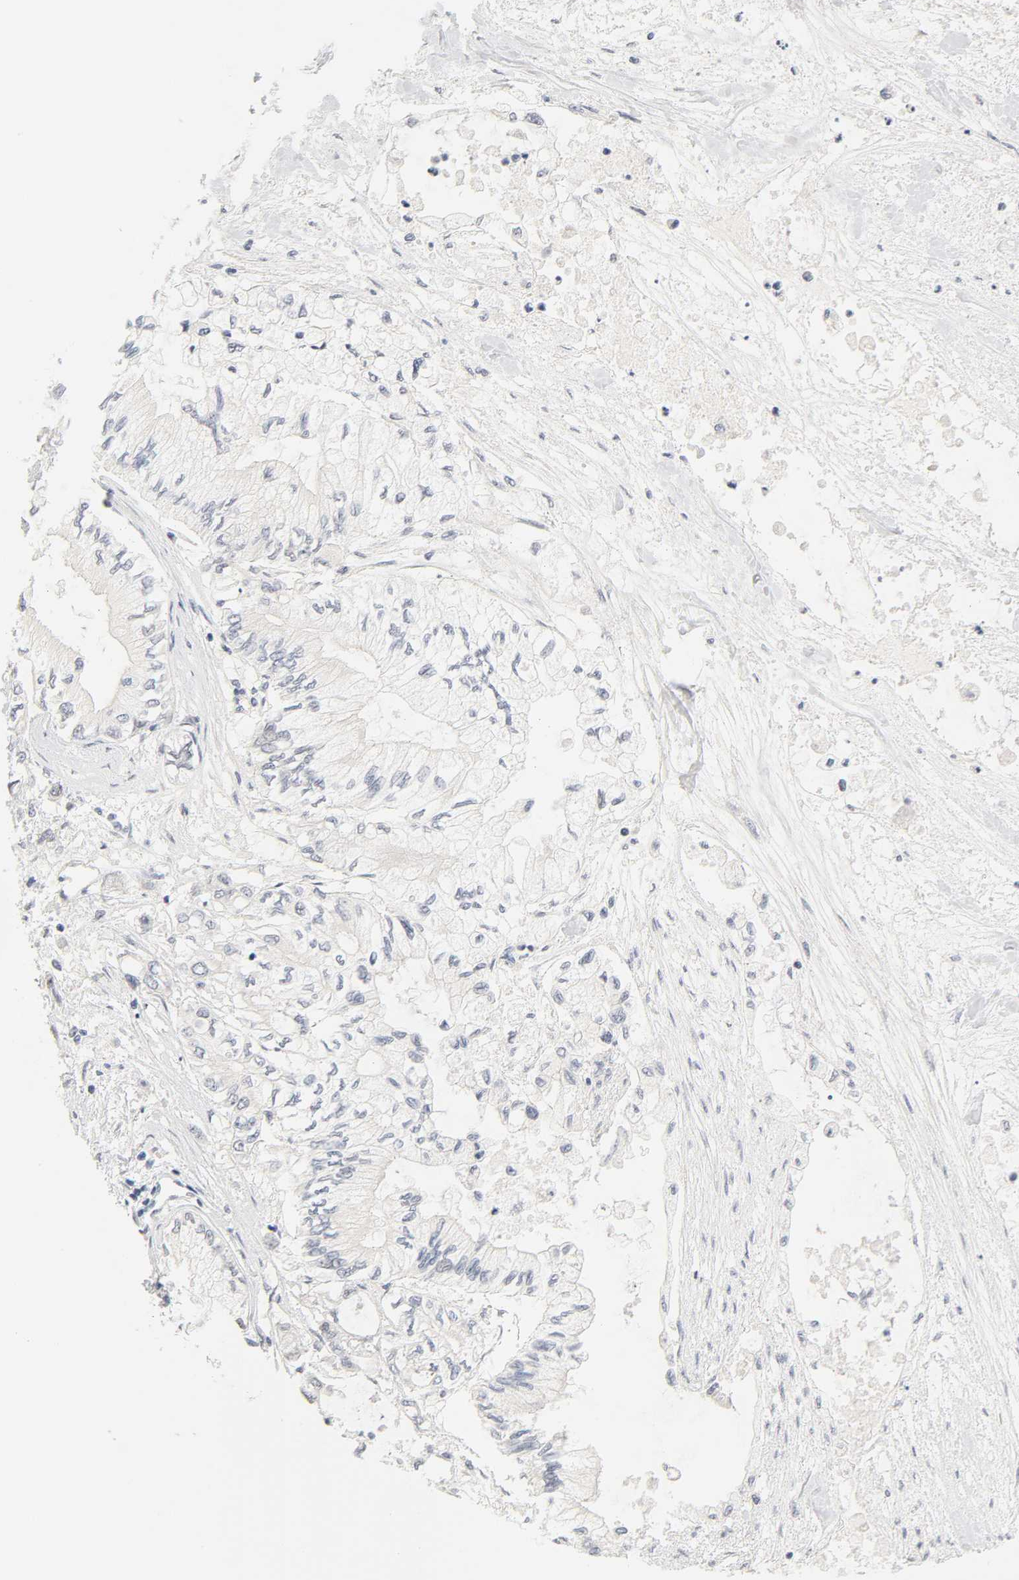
{"staining": {"intensity": "negative", "quantity": "none", "location": "none"}, "tissue": "pancreatic cancer", "cell_type": "Tumor cells", "image_type": "cancer", "snomed": [{"axis": "morphology", "description": "Adenocarcinoma, NOS"}, {"axis": "topography", "description": "Pancreas"}], "caption": "This is an immunohistochemistry (IHC) histopathology image of human pancreatic cancer. There is no staining in tumor cells.", "gene": "MNAT1", "patient": {"sex": "male", "age": 79}}